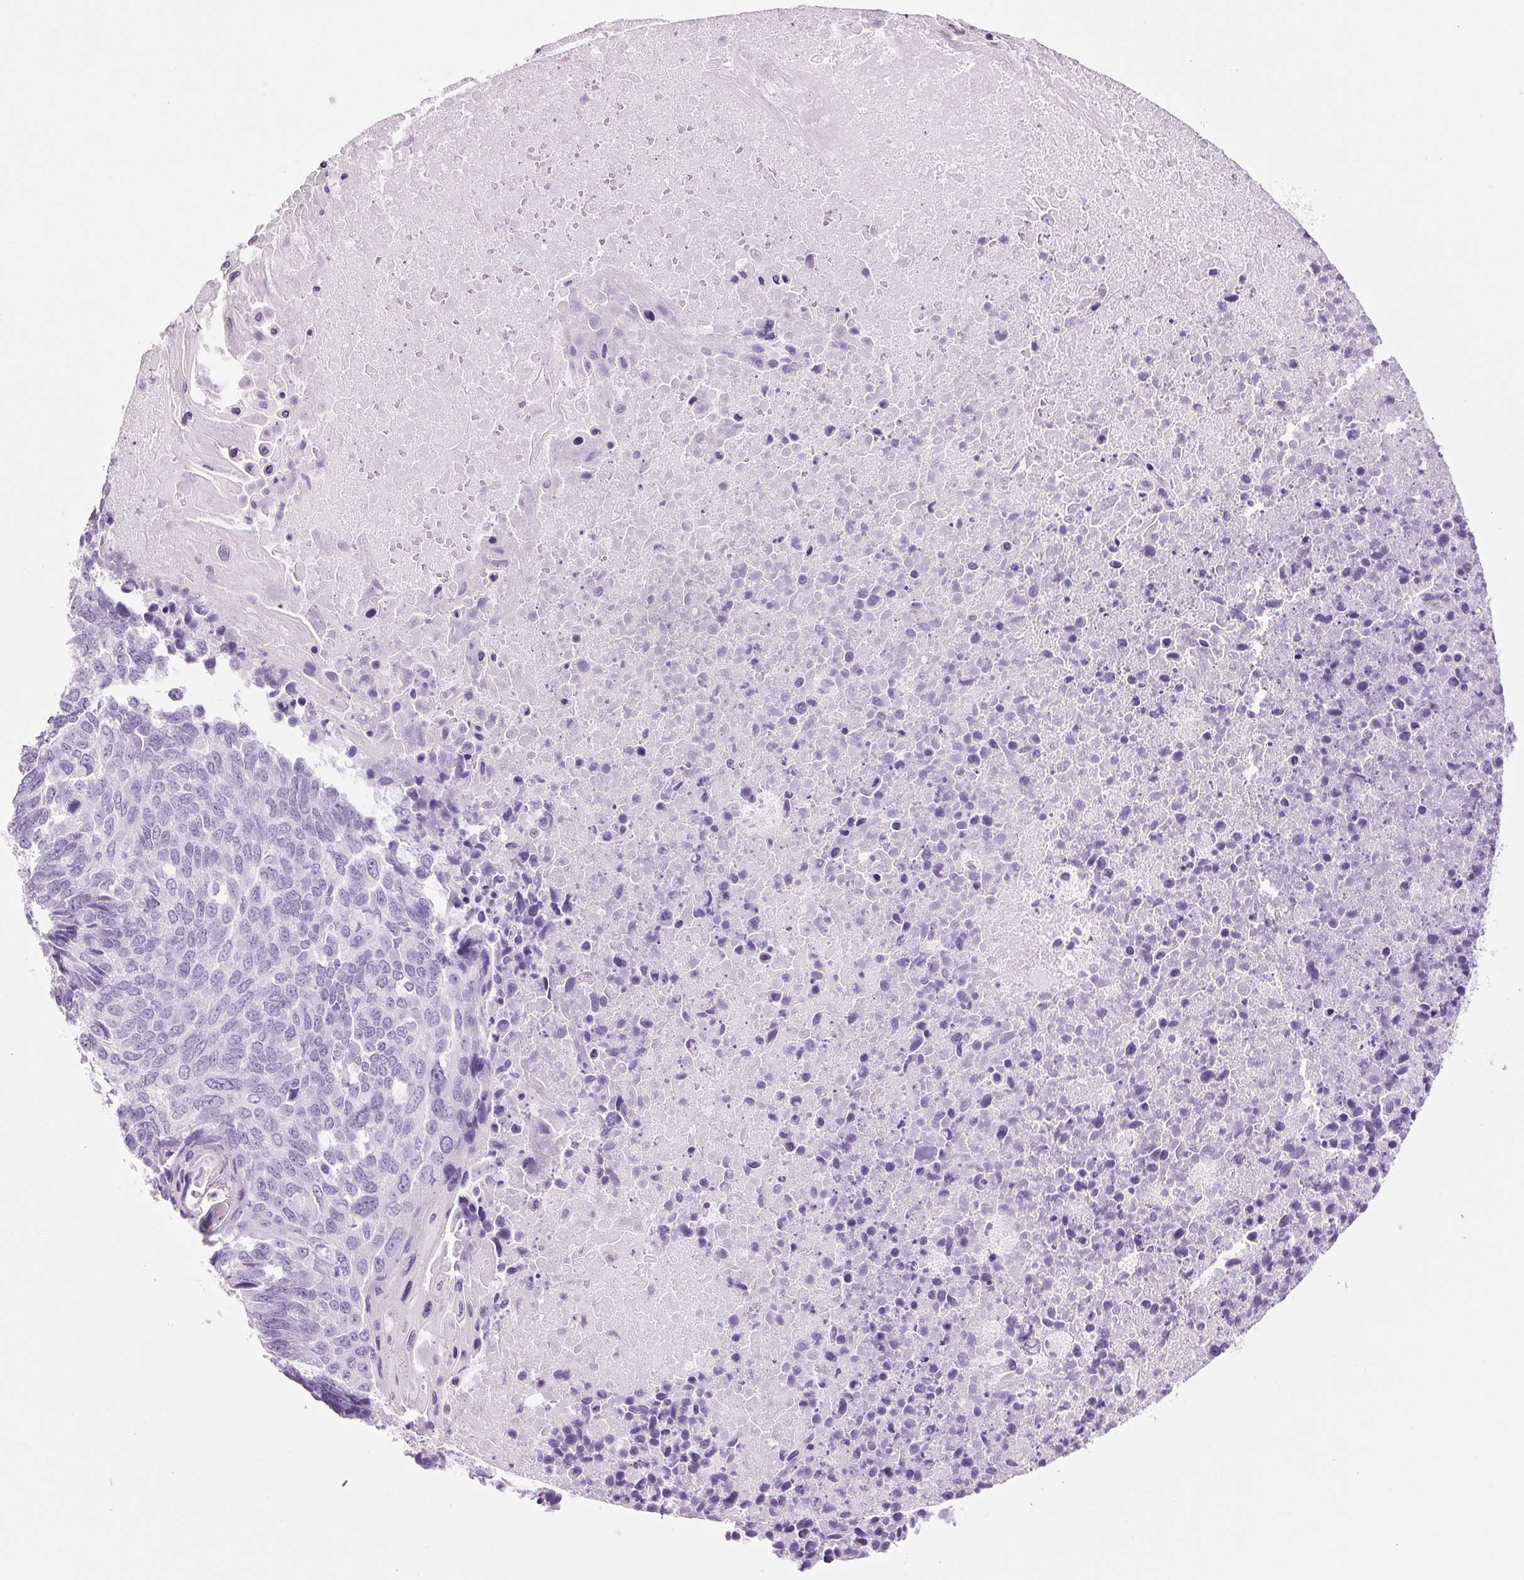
{"staining": {"intensity": "negative", "quantity": "none", "location": "none"}, "tissue": "lung cancer", "cell_type": "Tumor cells", "image_type": "cancer", "snomed": [{"axis": "morphology", "description": "Squamous cell carcinoma, NOS"}, {"axis": "topography", "description": "Lung"}], "caption": "There is no significant expression in tumor cells of lung cancer.", "gene": "PPP1R1A", "patient": {"sex": "male", "age": 73}}